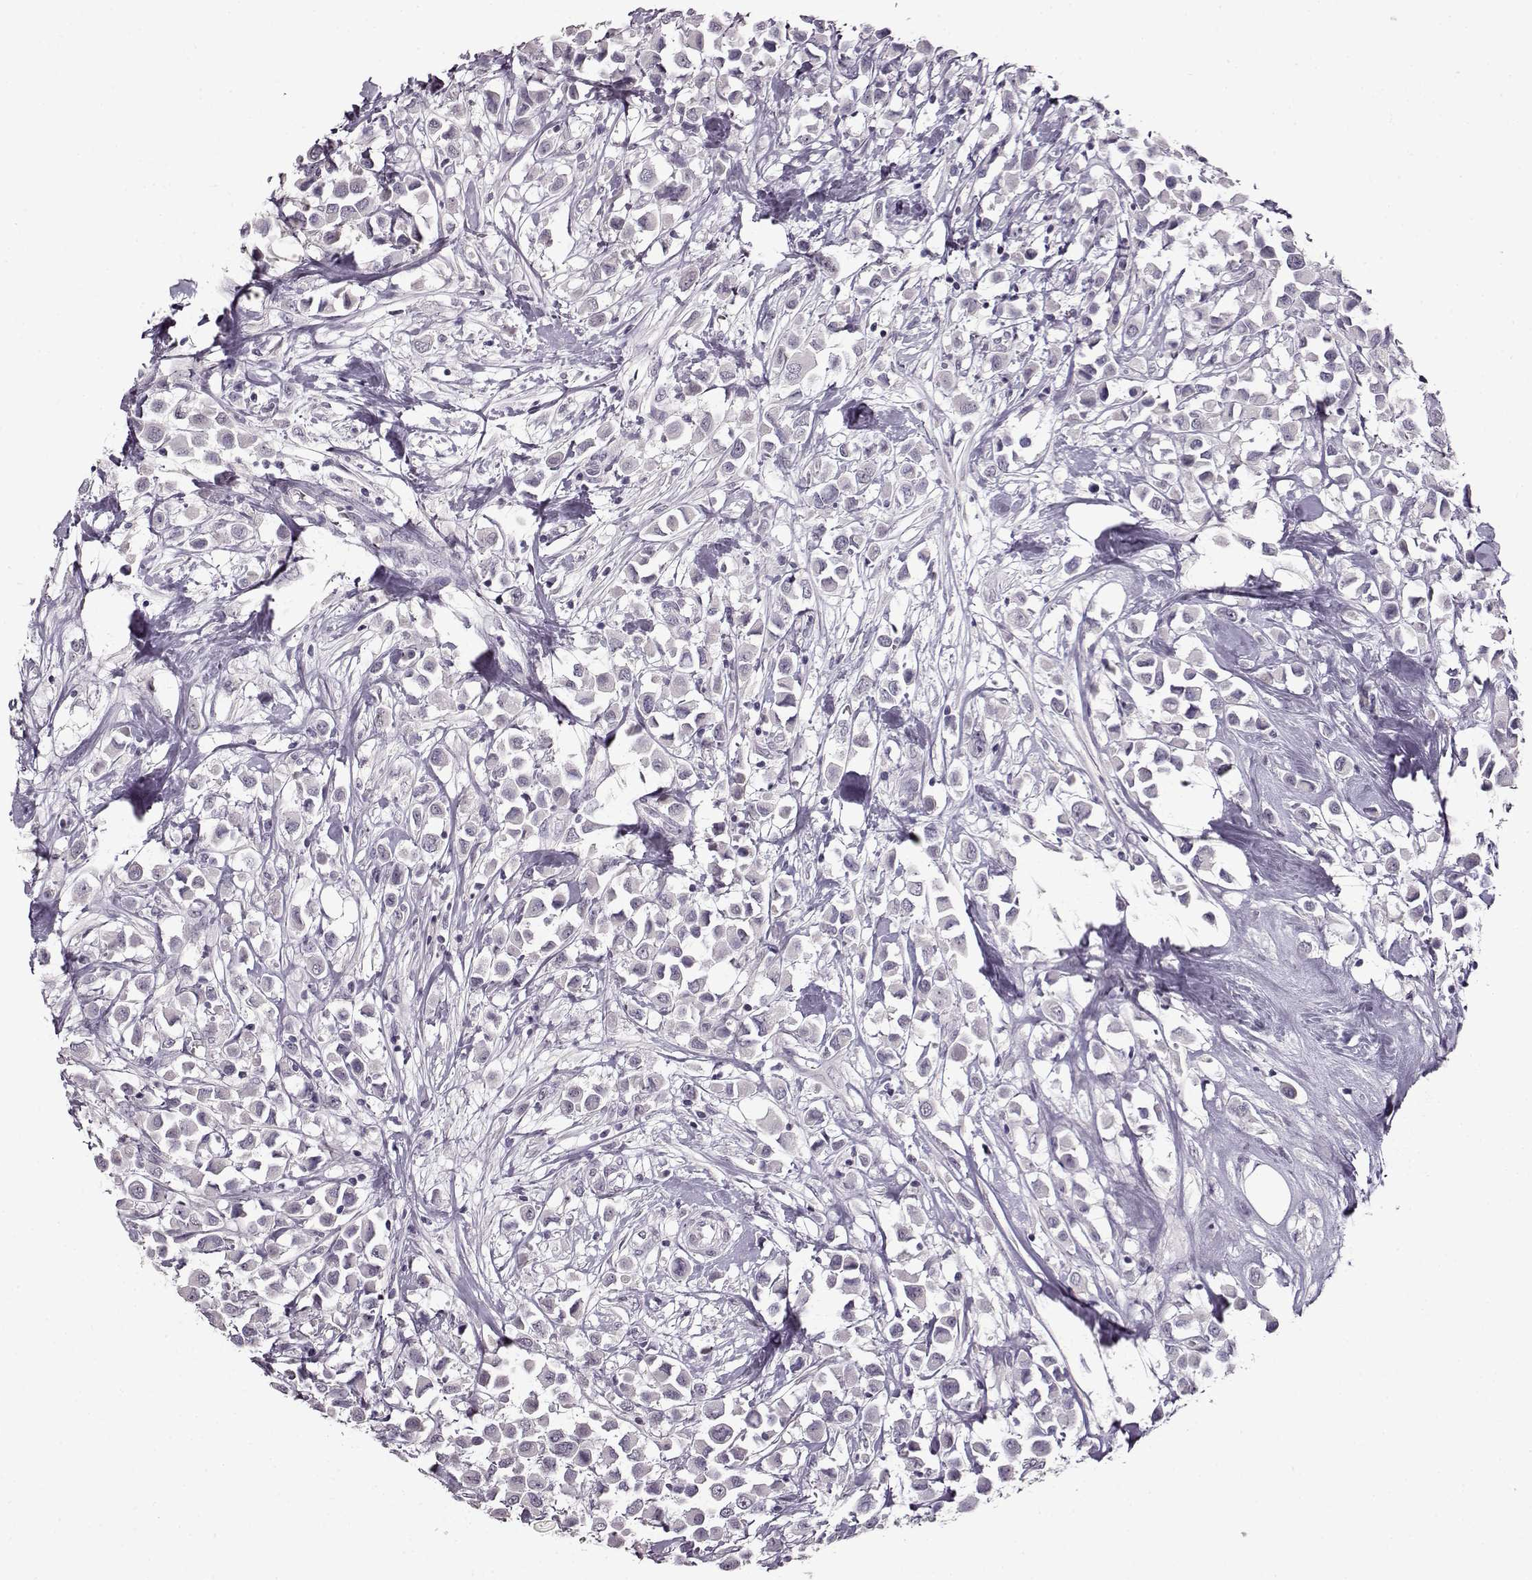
{"staining": {"intensity": "negative", "quantity": "none", "location": "none"}, "tissue": "breast cancer", "cell_type": "Tumor cells", "image_type": "cancer", "snomed": [{"axis": "morphology", "description": "Duct carcinoma"}, {"axis": "topography", "description": "Breast"}], "caption": "Immunohistochemical staining of breast cancer demonstrates no significant expression in tumor cells.", "gene": "FSHB", "patient": {"sex": "female", "age": 61}}